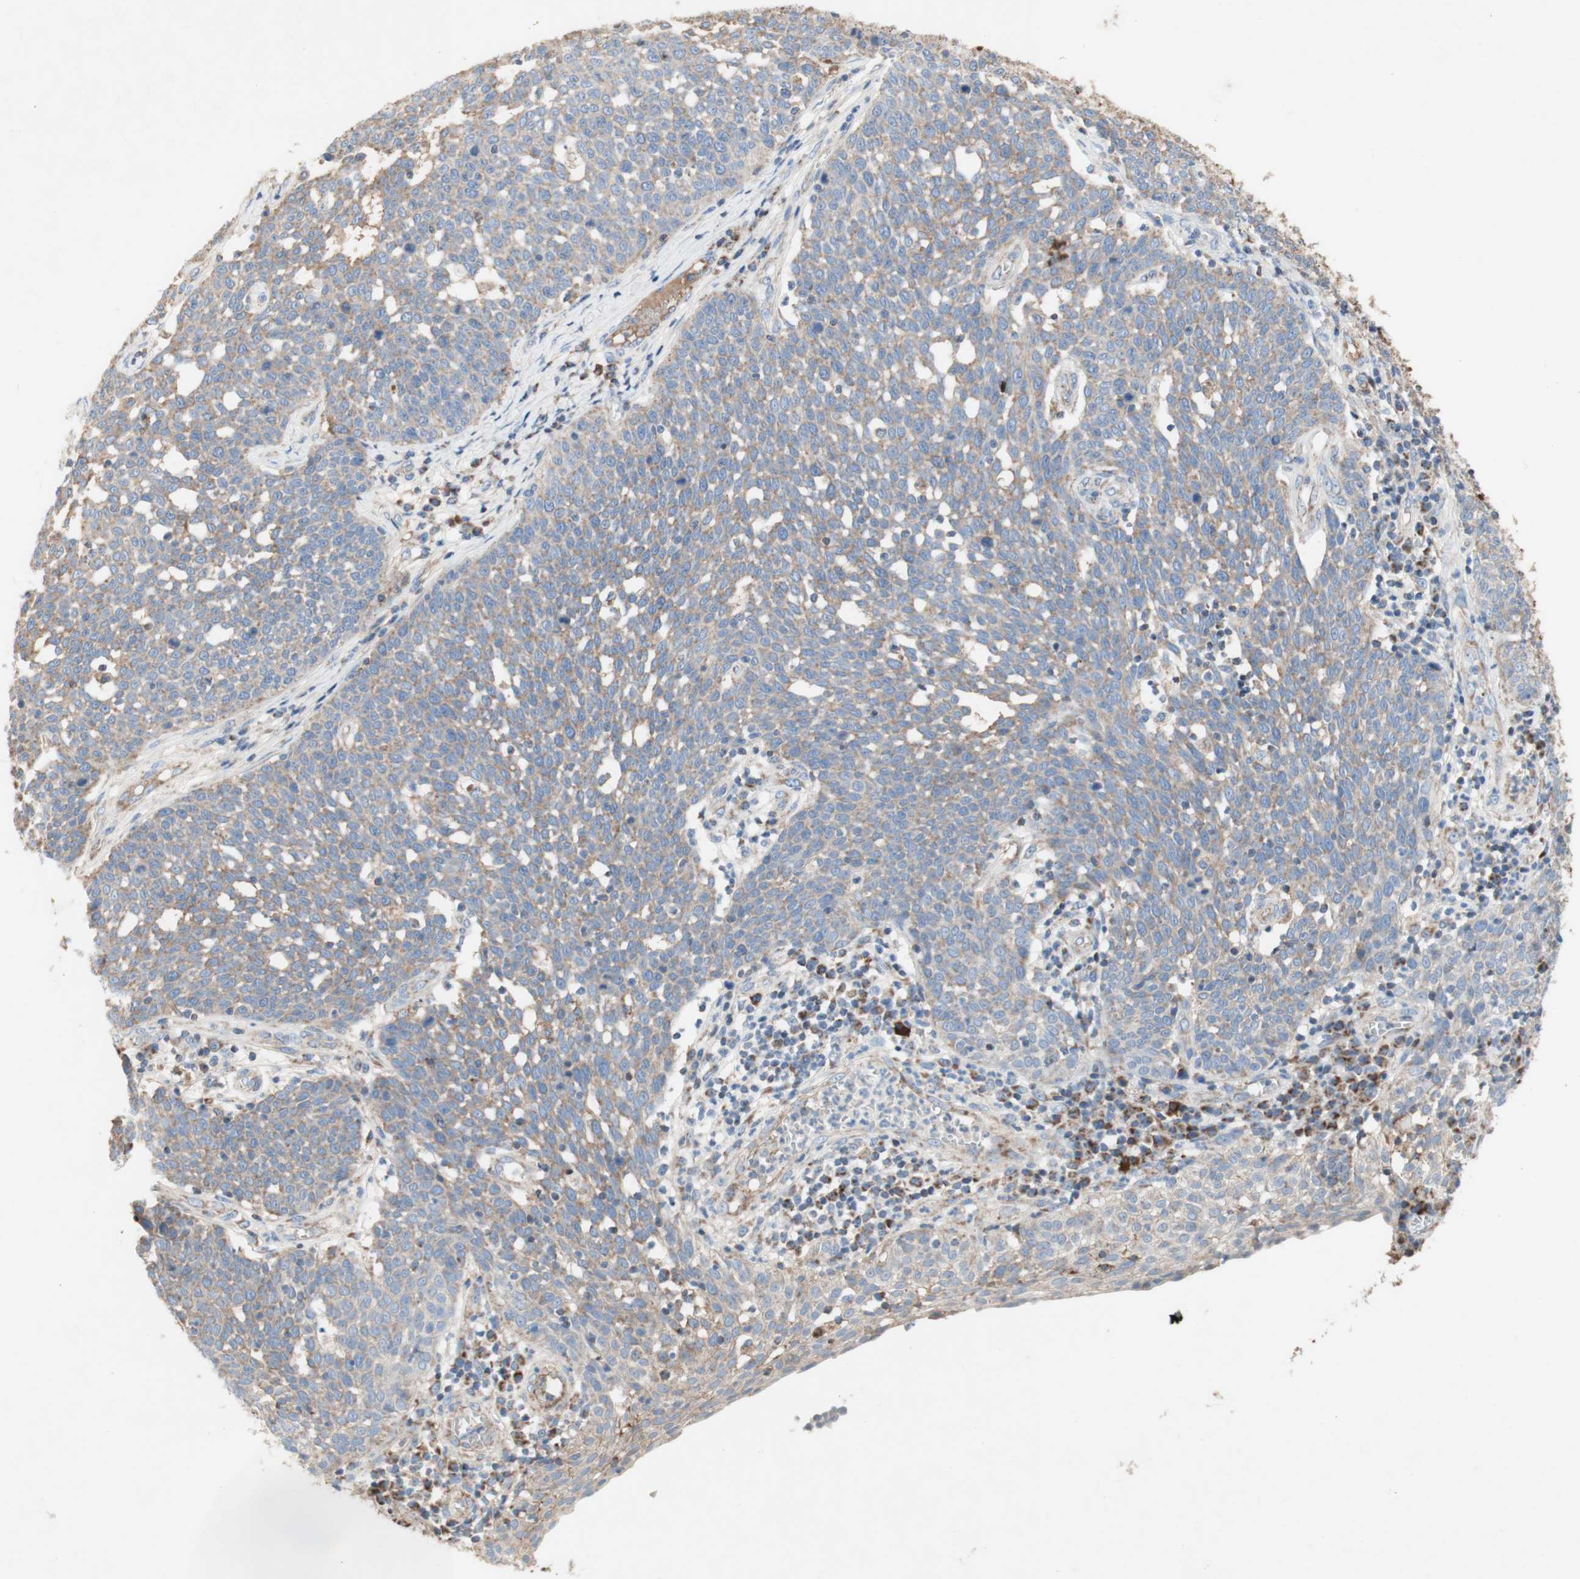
{"staining": {"intensity": "weak", "quantity": ">75%", "location": "cytoplasmic/membranous"}, "tissue": "cervical cancer", "cell_type": "Tumor cells", "image_type": "cancer", "snomed": [{"axis": "morphology", "description": "Squamous cell carcinoma, NOS"}, {"axis": "topography", "description": "Cervix"}], "caption": "IHC (DAB) staining of human cervical cancer (squamous cell carcinoma) reveals weak cytoplasmic/membranous protein staining in about >75% of tumor cells.", "gene": "SDHB", "patient": {"sex": "female", "age": 34}}